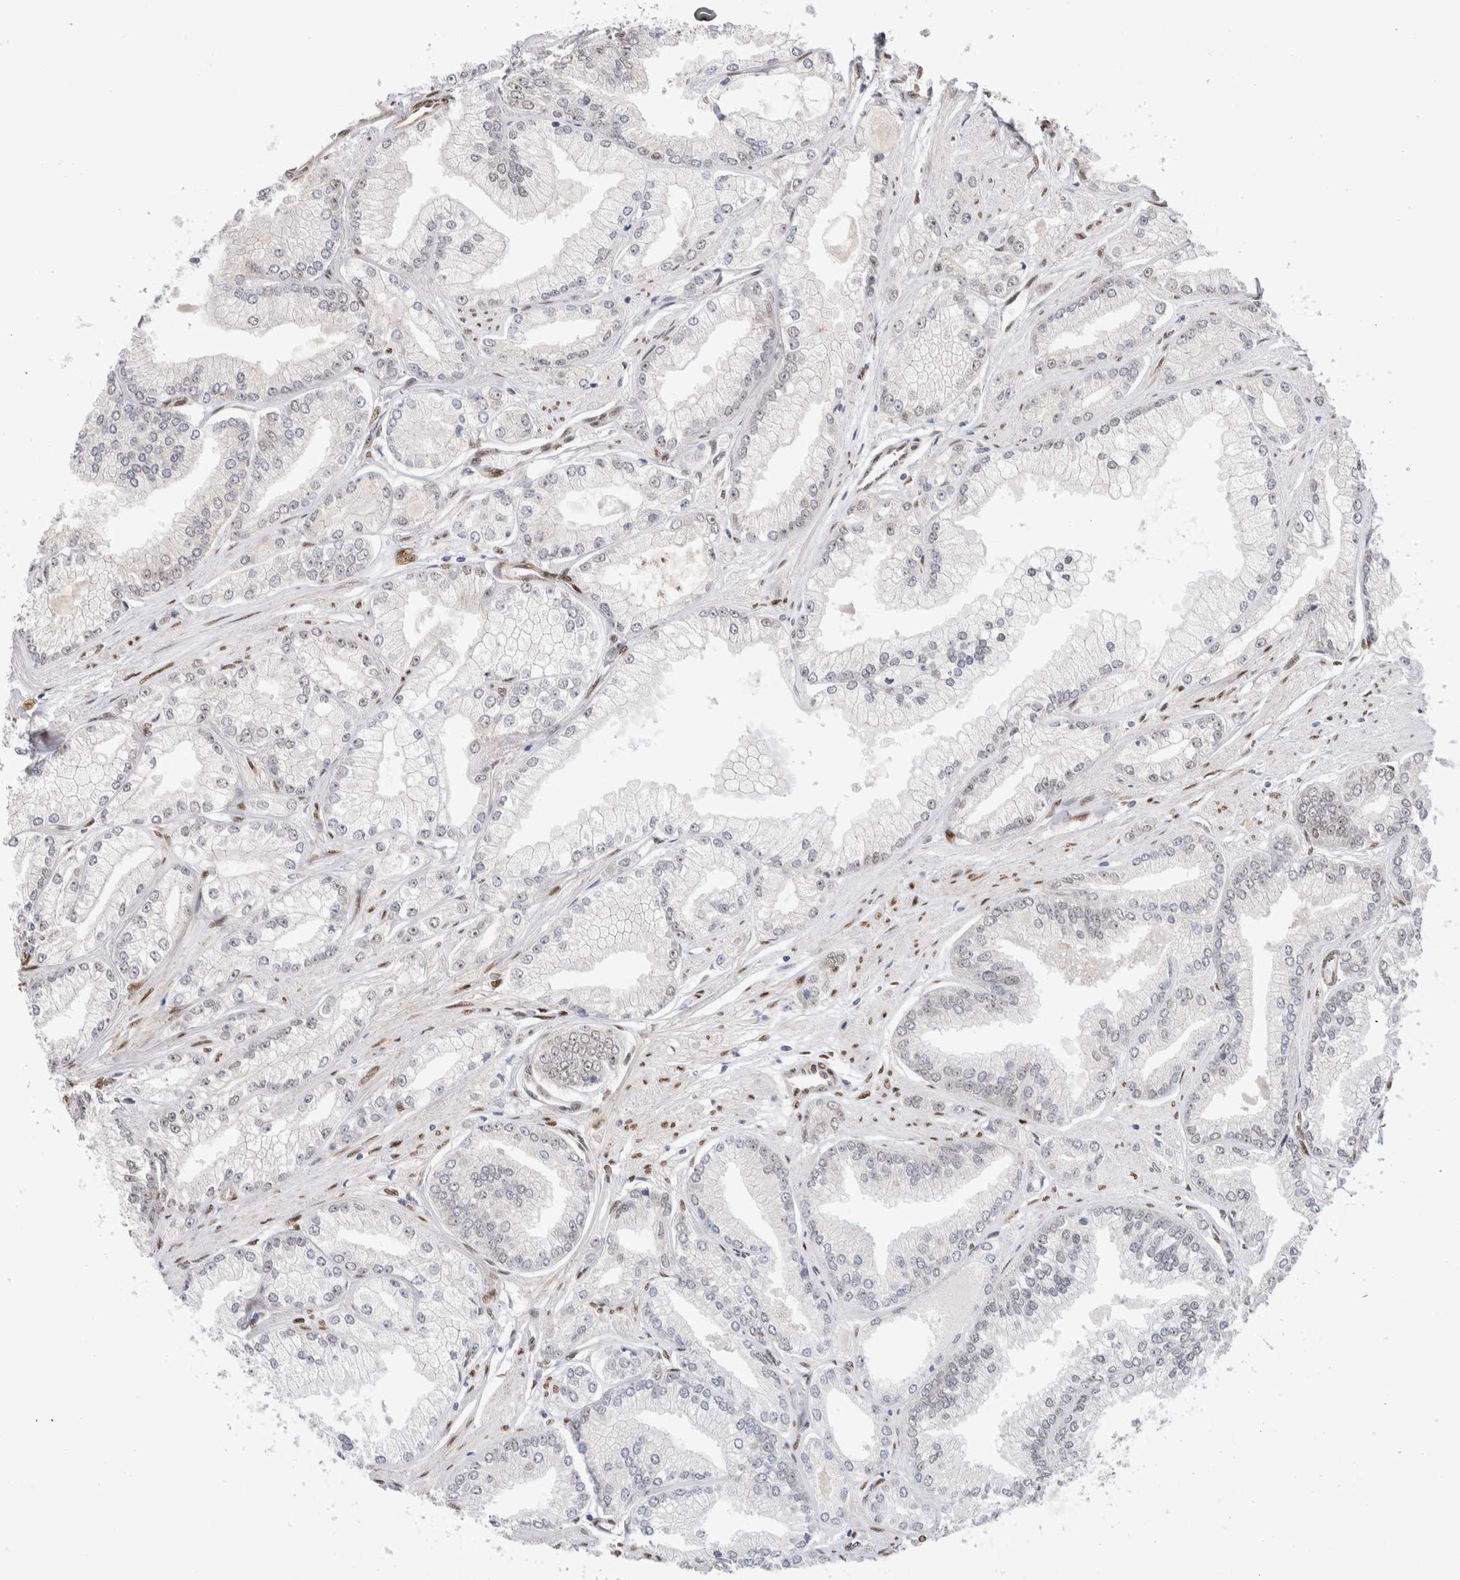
{"staining": {"intensity": "negative", "quantity": "none", "location": "none"}, "tissue": "prostate cancer", "cell_type": "Tumor cells", "image_type": "cancer", "snomed": [{"axis": "morphology", "description": "Adenocarcinoma, Low grade"}, {"axis": "topography", "description": "Prostate"}], "caption": "Immunohistochemistry (IHC) of prostate cancer (low-grade adenocarcinoma) exhibits no staining in tumor cells. (DAB (3,3'-diaminobenzidine) IHC visualized using brightfield microscopy, high magnification).", "gene": "NSMAF", "patient": {"sex": "male", "age": 52}}